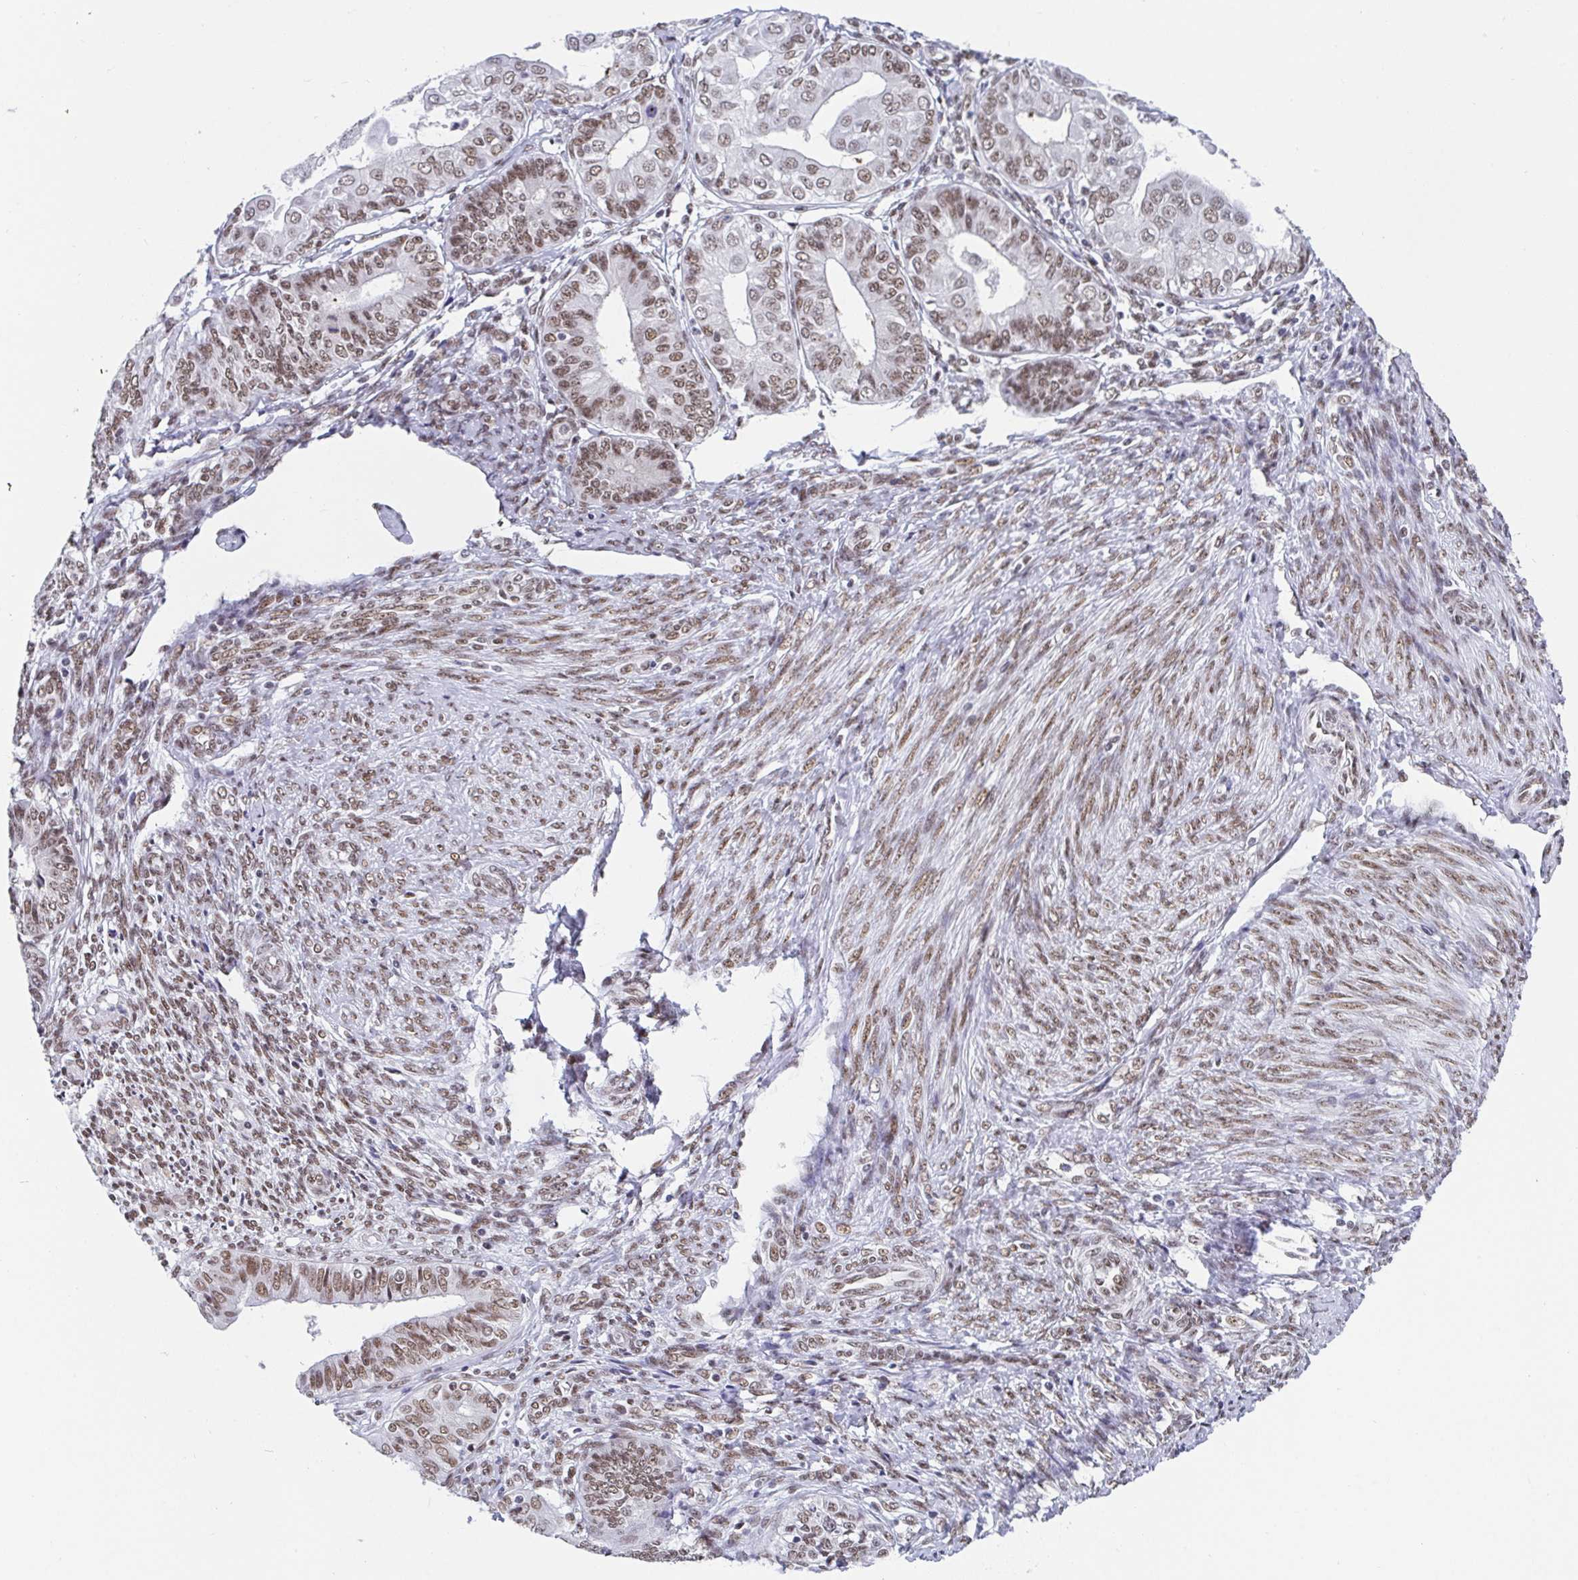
{"staining": {"intensity": "moderate", "quantity": ">75%", "location": "nuclear"}, "tissue": "endometrial cancer", "cell_type": "Tumor cells", "image_type": "cancer", "snomed": [{"axis": "morphology", "description": "Adenocarcinoma, NOS"}, {"axis": "topography", "description": "Endometrium"}], "caption": "High-magnification brightfield microscopy of endometrial cancer (adenocarcinoma) stained with DAB (3,3'-diaminobenzidine) (brown) and counterstained with hematoxylin (blue). tumor cells exhibit moderate nuclear positivity is appreciated in about>75% of cells.", "gene": "SLC7A10", "patient": {"sex": "female", "age": 68}}